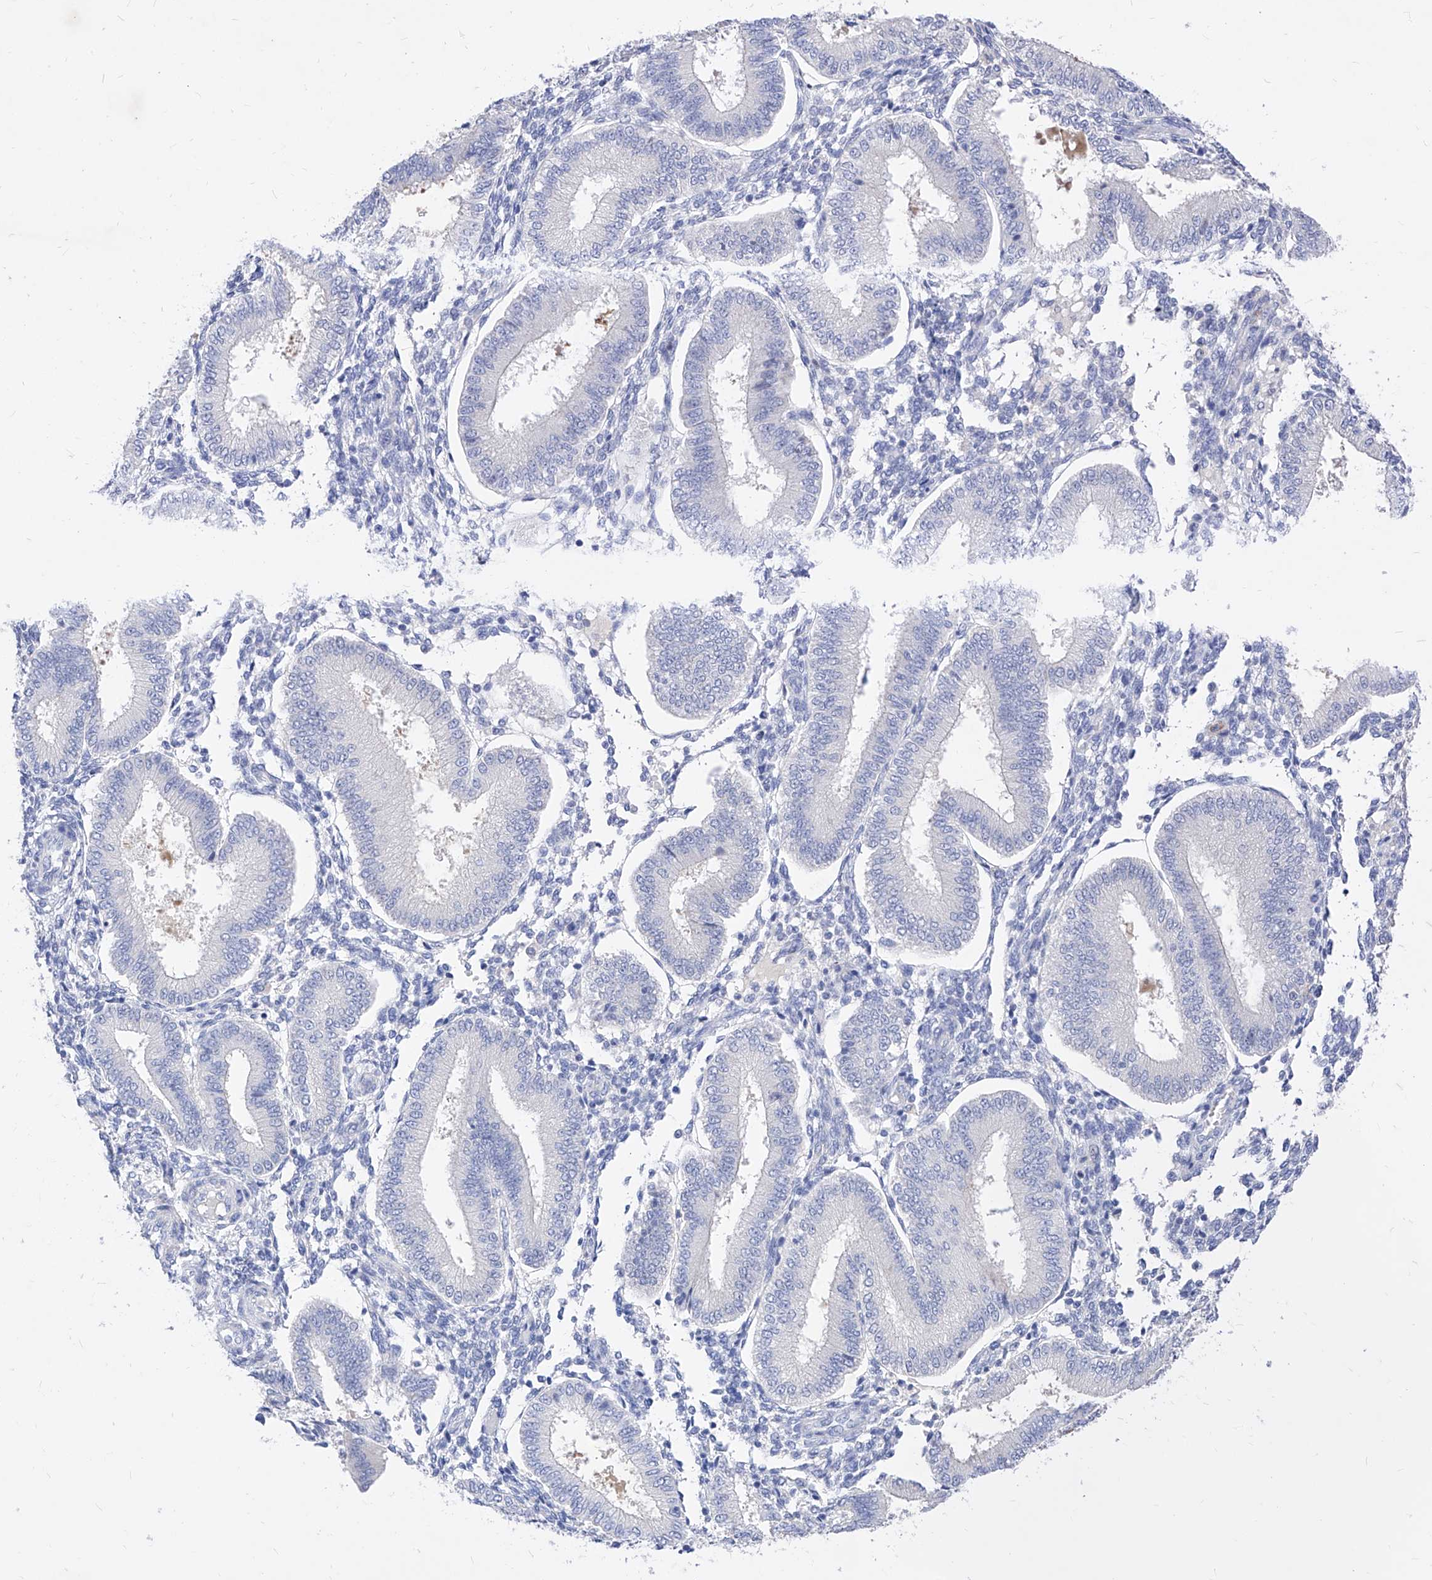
{"staining": {"intensity": "negative", "quantity": "none", "location": "none"}, "tissue": "endometrium", "cell_type": "Cells in endometrial stroma", "image_type": "normal", "snomed": [{"axis": "morphology", "description": "Normal tissue, NOS"}, {"axis": "topography", "description": "Endometrium"}], "caption": "The micrograph displays no significant positivity in cells in endometrial stroma of endometrium. (Immunohistochemistry (ihc), brightfield microscopy, high magnification).", "gene": "VAX1", "patient": {"sex": "female", "age": 39}}